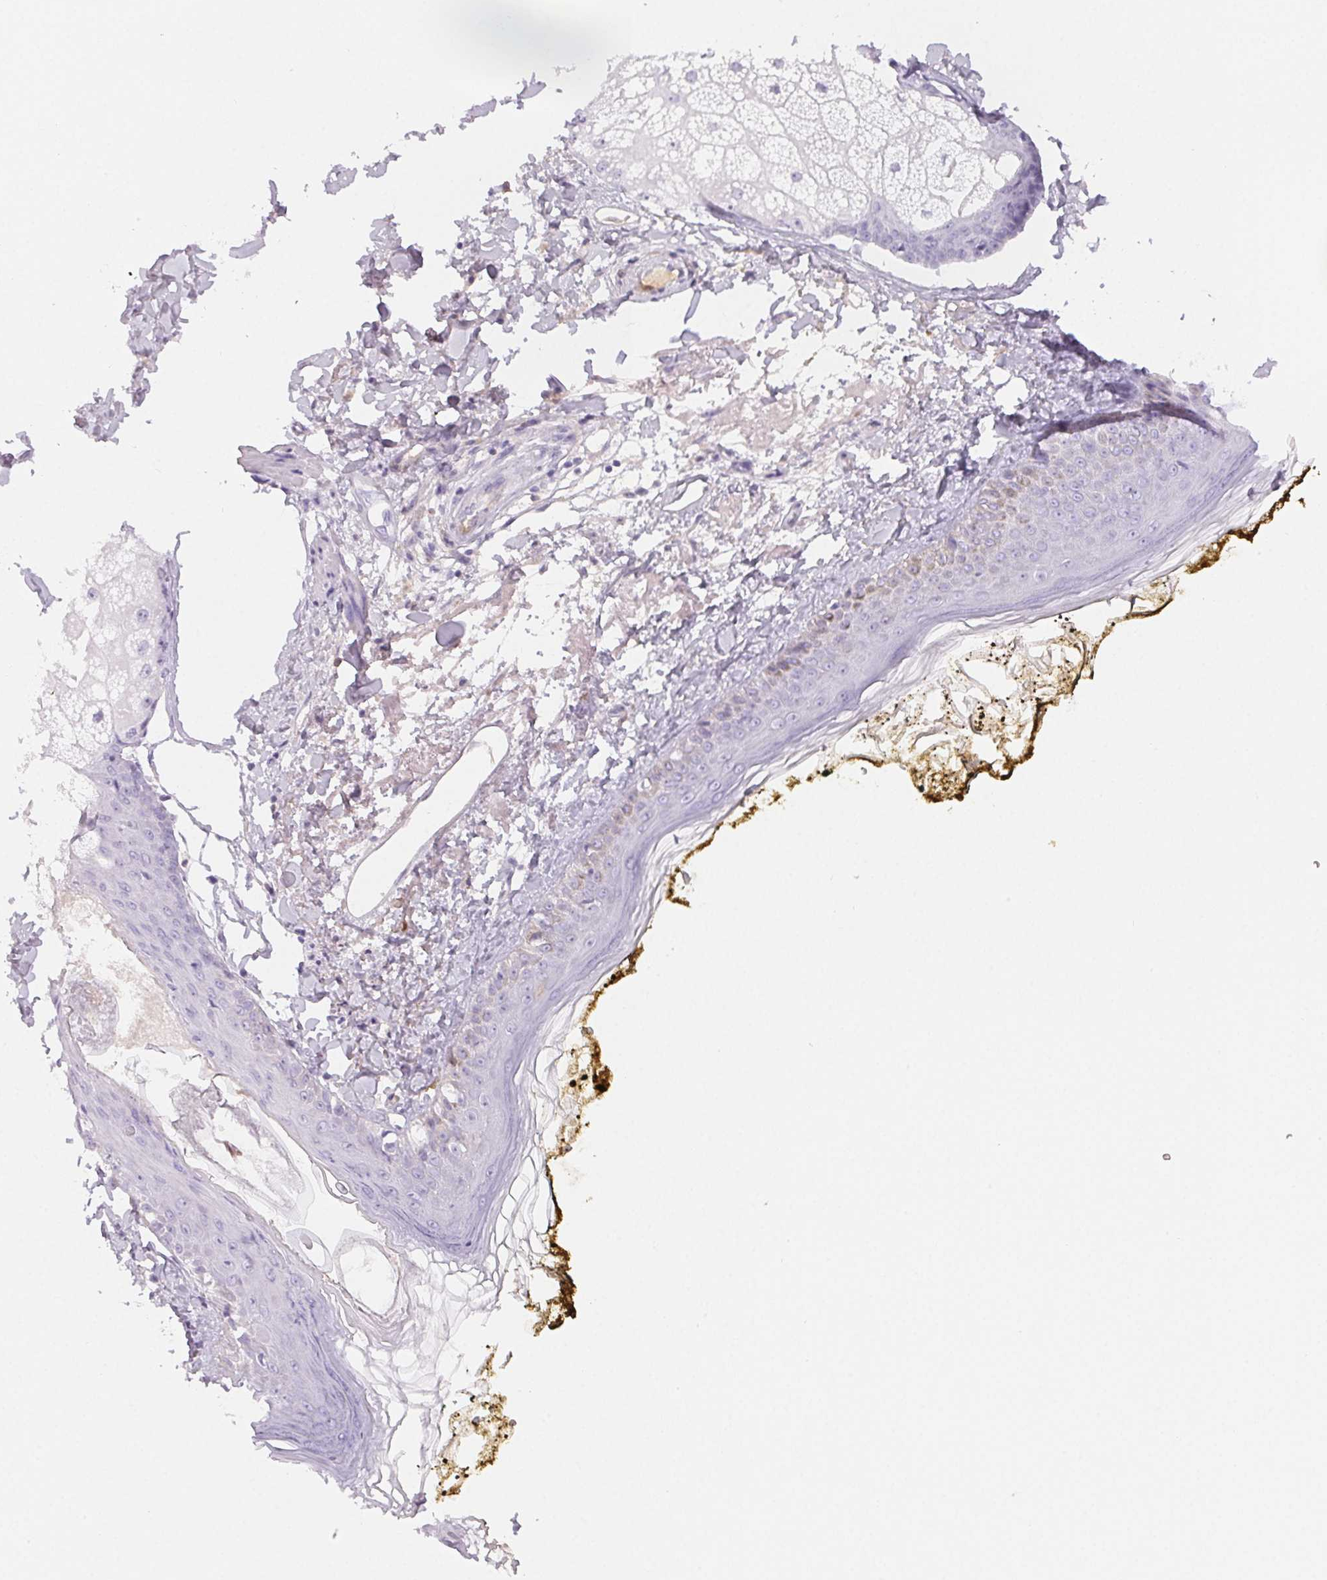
{"staining": {"intensity": "negative", "quantity": "none", "location": "none"}, "tissue": "skin", "cell_type": "Fibroblasts", "image_type": "normal", "snomed": [{"axis": "morphology", "description": "Normal tissue, NOS"}, {"axis": "topography", "description": "Skin"}], "caption": "DAB immunohistochemical staining of benign skin displays no significant expression in fibroblasts. (DAB (3,3'-diaminobenzidine) immunohistochemistry visualized using brightfield microscopy, high magnification).", "gene": "PADI4", "patient": {"sex": "male", "age": 76}}